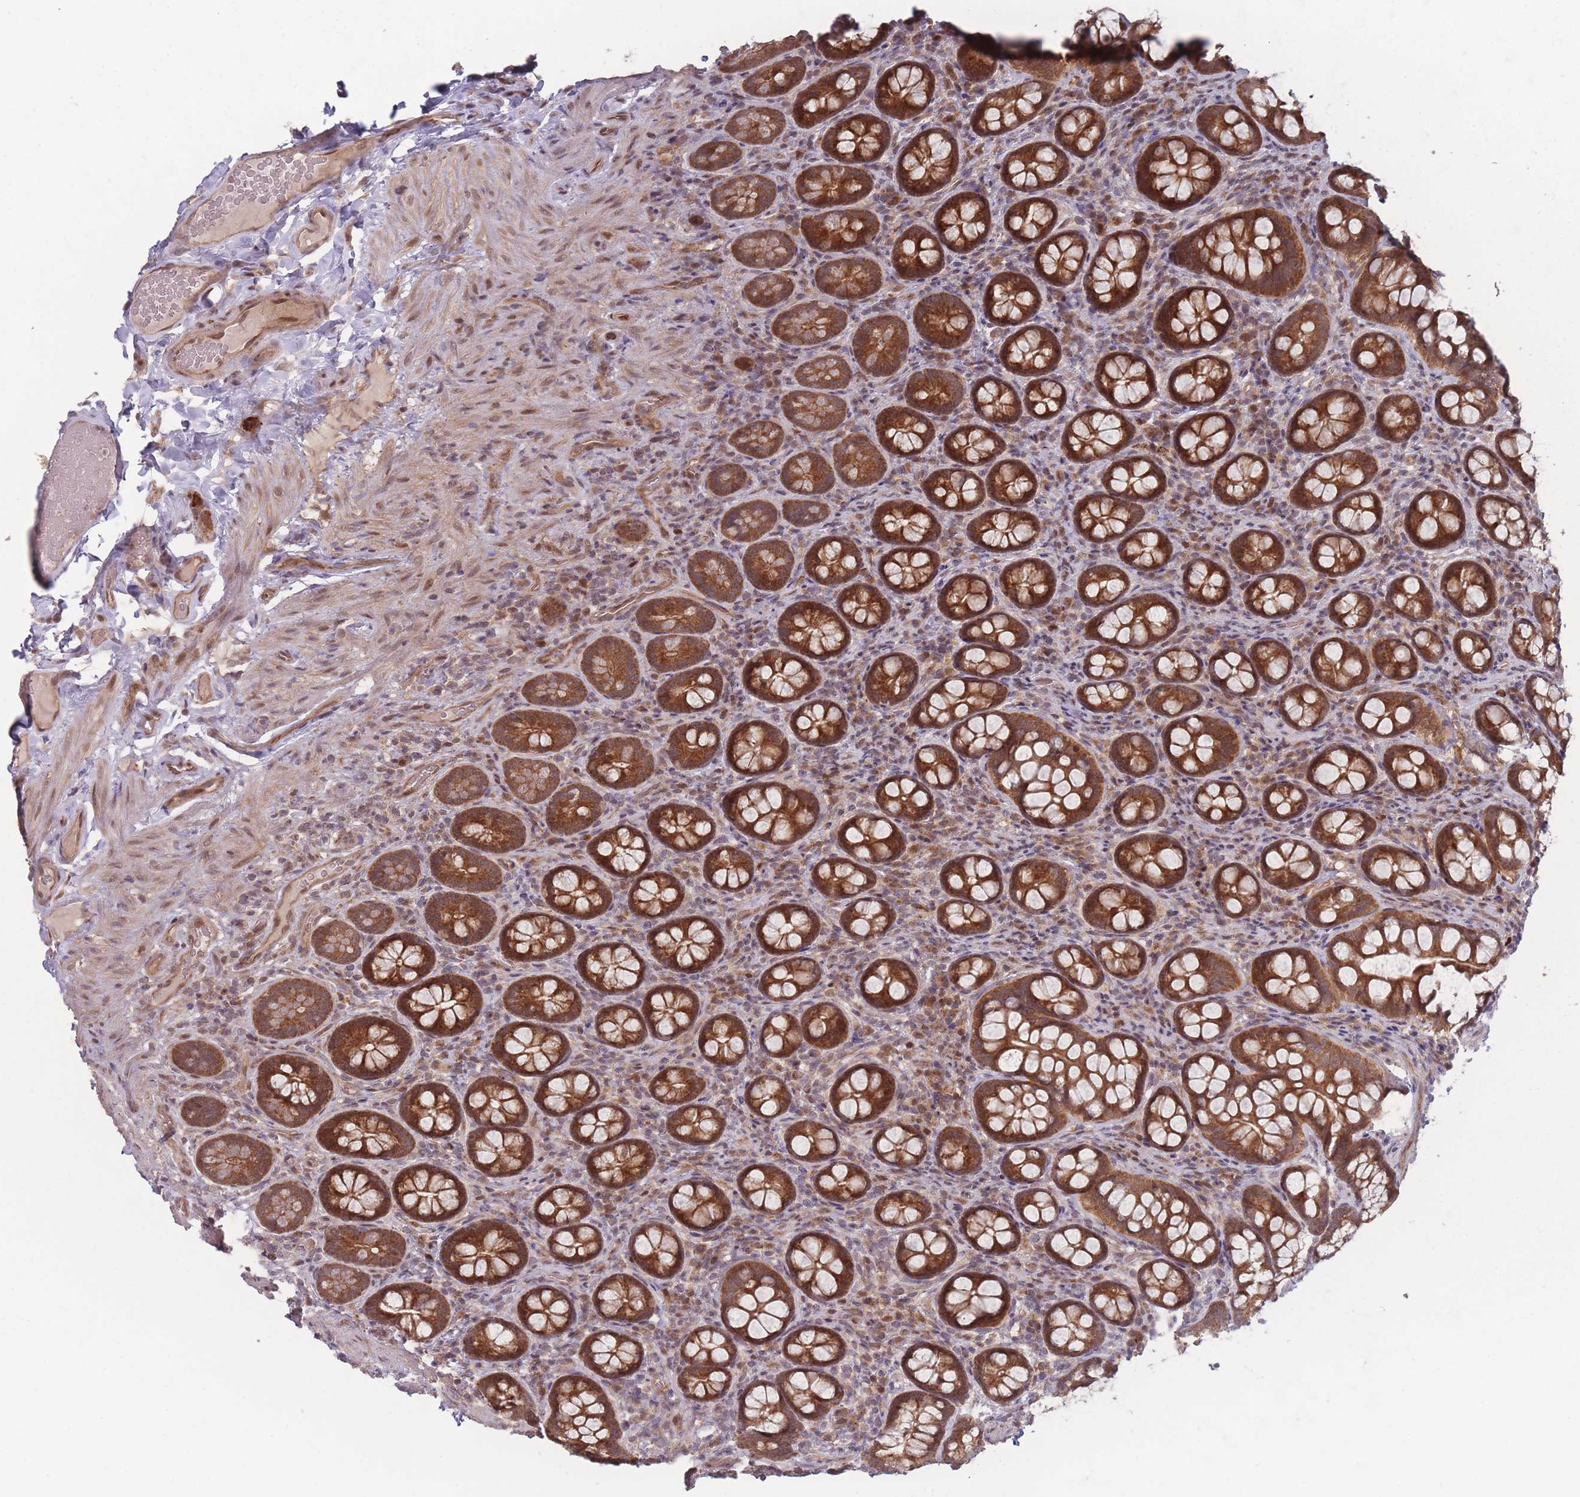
{"staining": {"intensity": "strong", "quantity": ">75%", "location": "cytoplasmic/membranous"}, "tissue": "small intestine", "cell_type": "Glandular cells", "image_type": "normal", "snomed": [{"axis": "morphology", "description": "Normal tissue, NOS"}, {"axis": "topography", "description": "Small intestine"}], "caption": "Protein expression analysis of benign small intestine demonstrates strong cytoplasmic/membranous expression in approximately >75% of glandular cells.", "gene": "RPS18", "patient": {"sex": "male", "age": 70}}